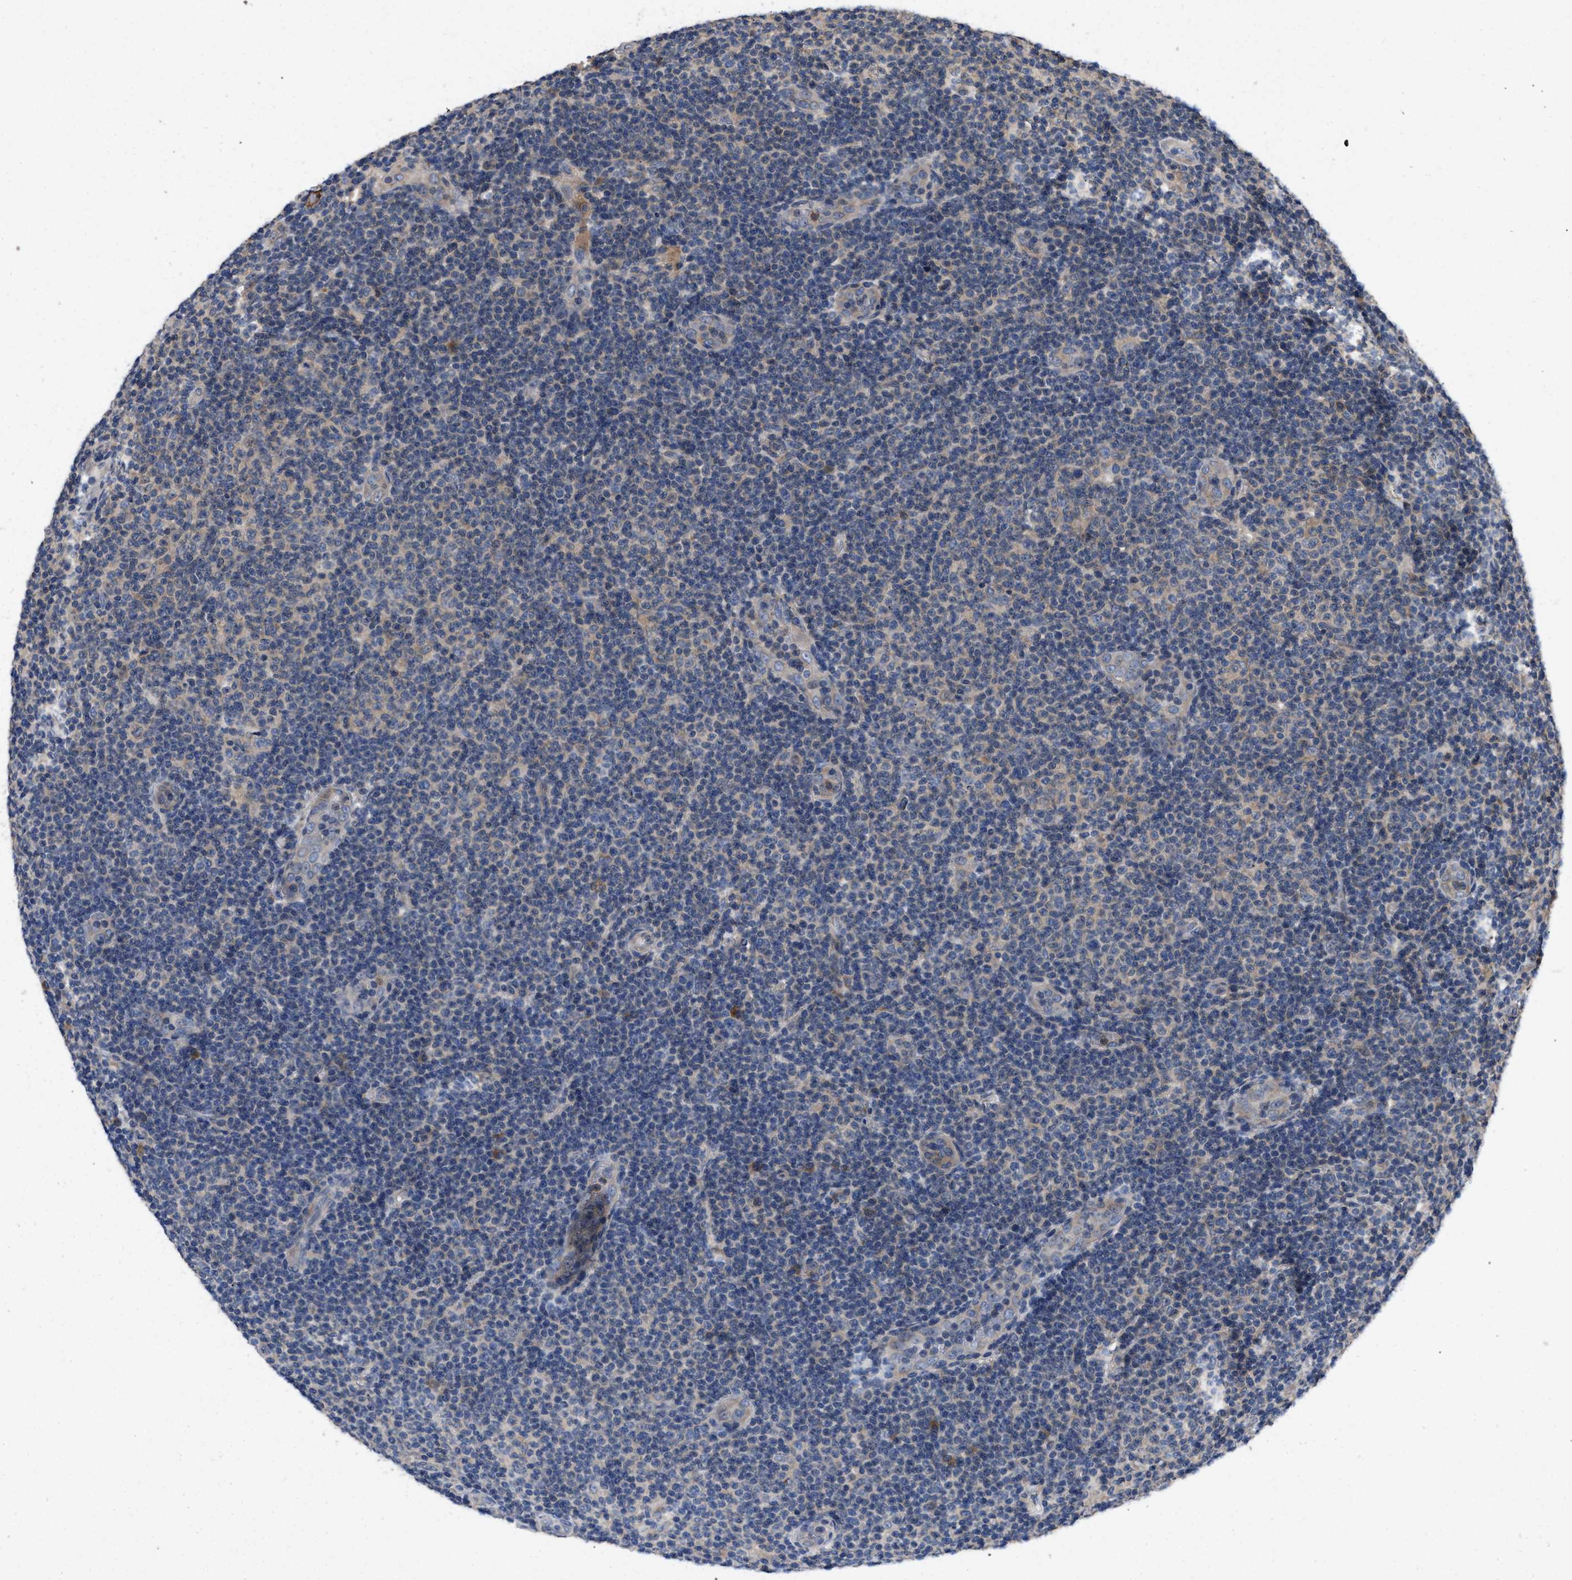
{"staining": {"intensity": "negative", "quantity": "none", "location": "none"}, "tissue": "lymphoma", "cell_type": "Tumor cells", "image_type": "cancer", "snomed": [{"axis": "morphology", "description": "Malignant lymphoma, non-Hodgkin's type, Low grade"}, {"axis": "topography", "description": "Lymph node"}], "caption": "There is no significant expression in tumor cells of lymphoma. (DAB (3,3'-diaminobenzidine) IHC visualized using brightfield microscopy, high magnification).", "gene": "VPS4A", "patient": {"sex": "male", "age": 83}}